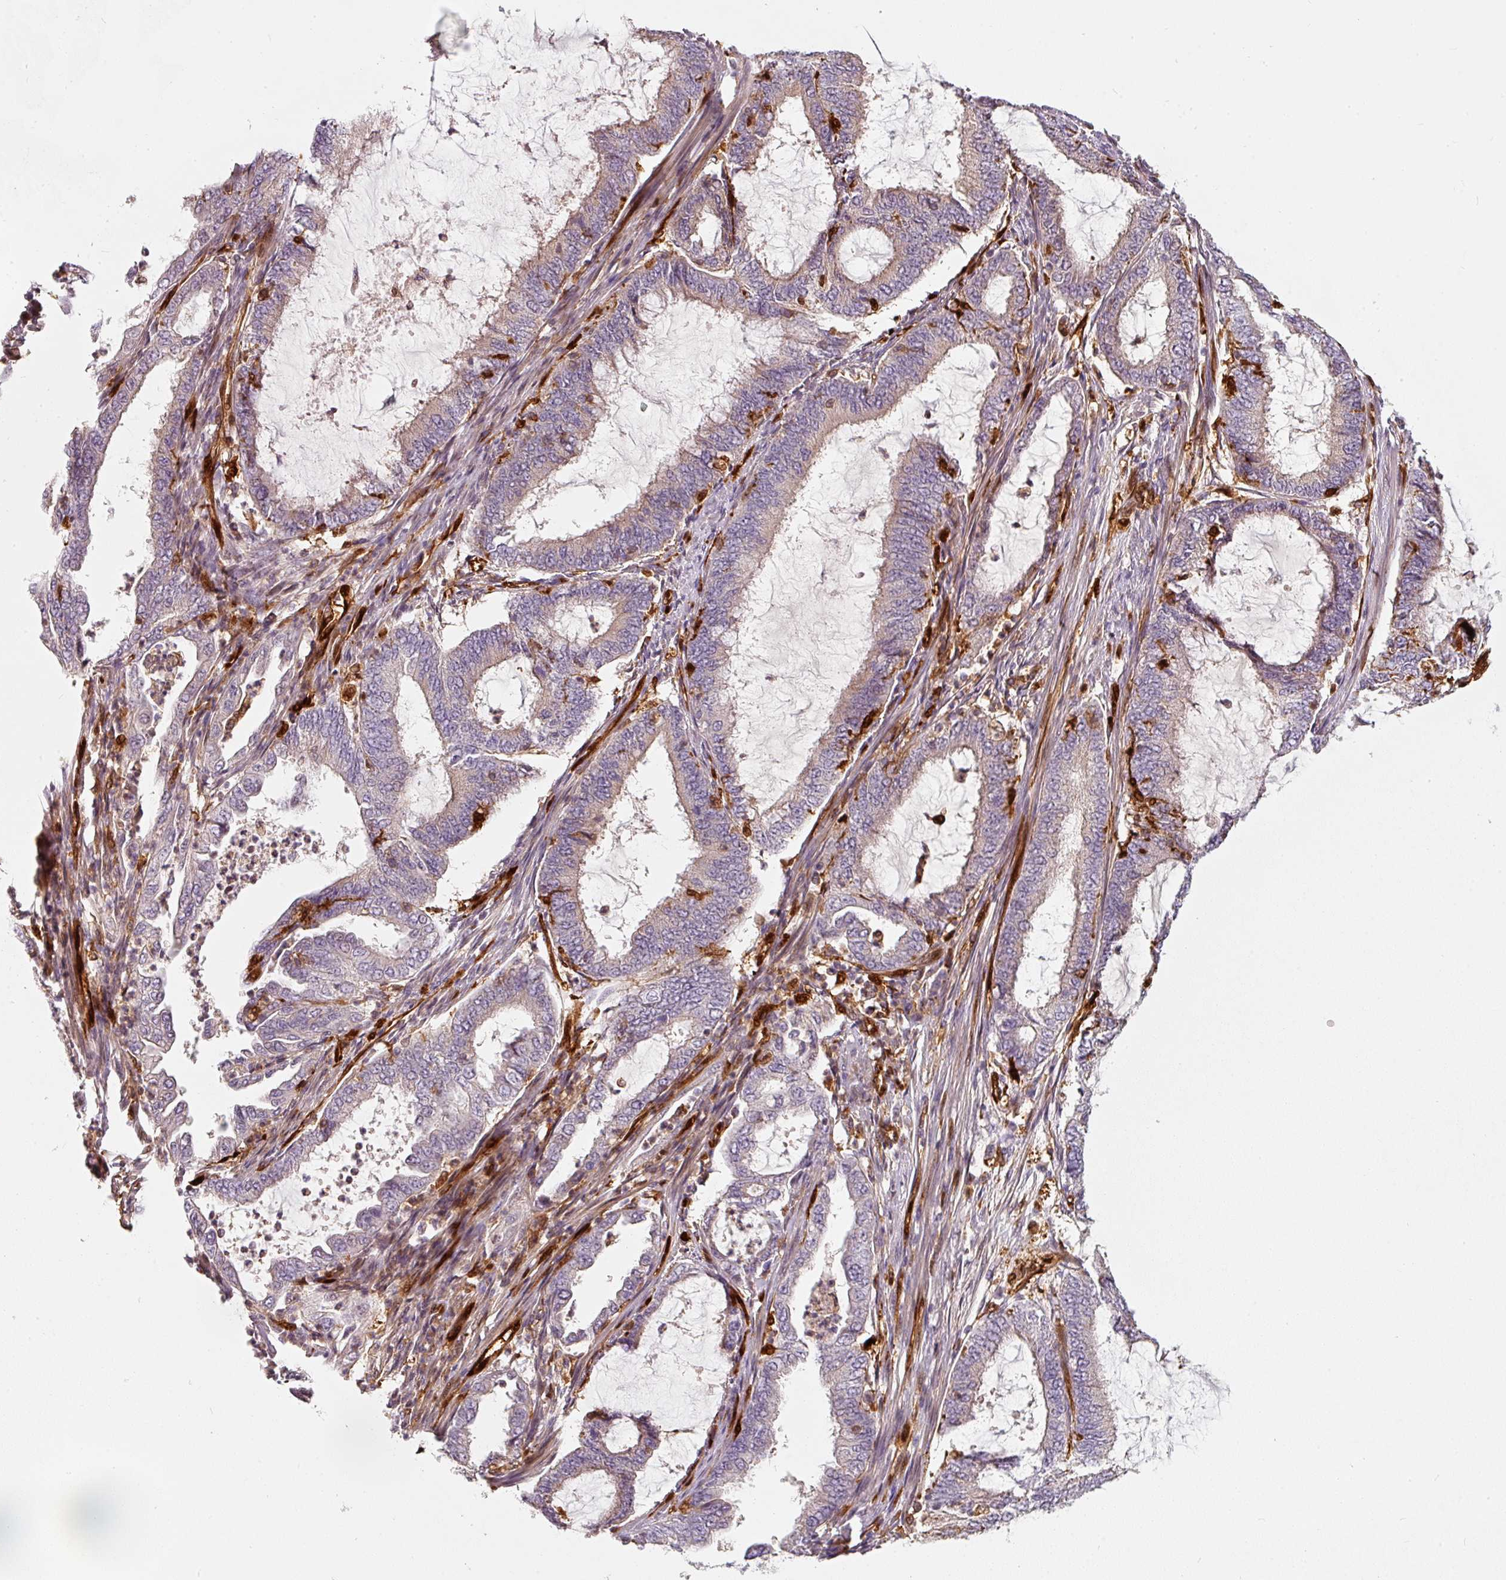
{"staining": {"intensity": "weak", "quantity": "<25%", "location": "cytoplasmic/membranous"}, "tissue": "endometrial cancer", "cell_type": "Tumor cells", "image_type": "cancer", "snomed": [{"axis": "morphology", "description": "Adenocarcinoma, NOS"}, {"axis": "topography", "description": "Endometrium"}], "caption": "The immunohistochemistry micrograph has no significant staining in tumor cells of endometrial cancer (adenocarcinoma) tissue.", "gene": "IQGAP2", "patient": {"sex": "female", "age": 51}}